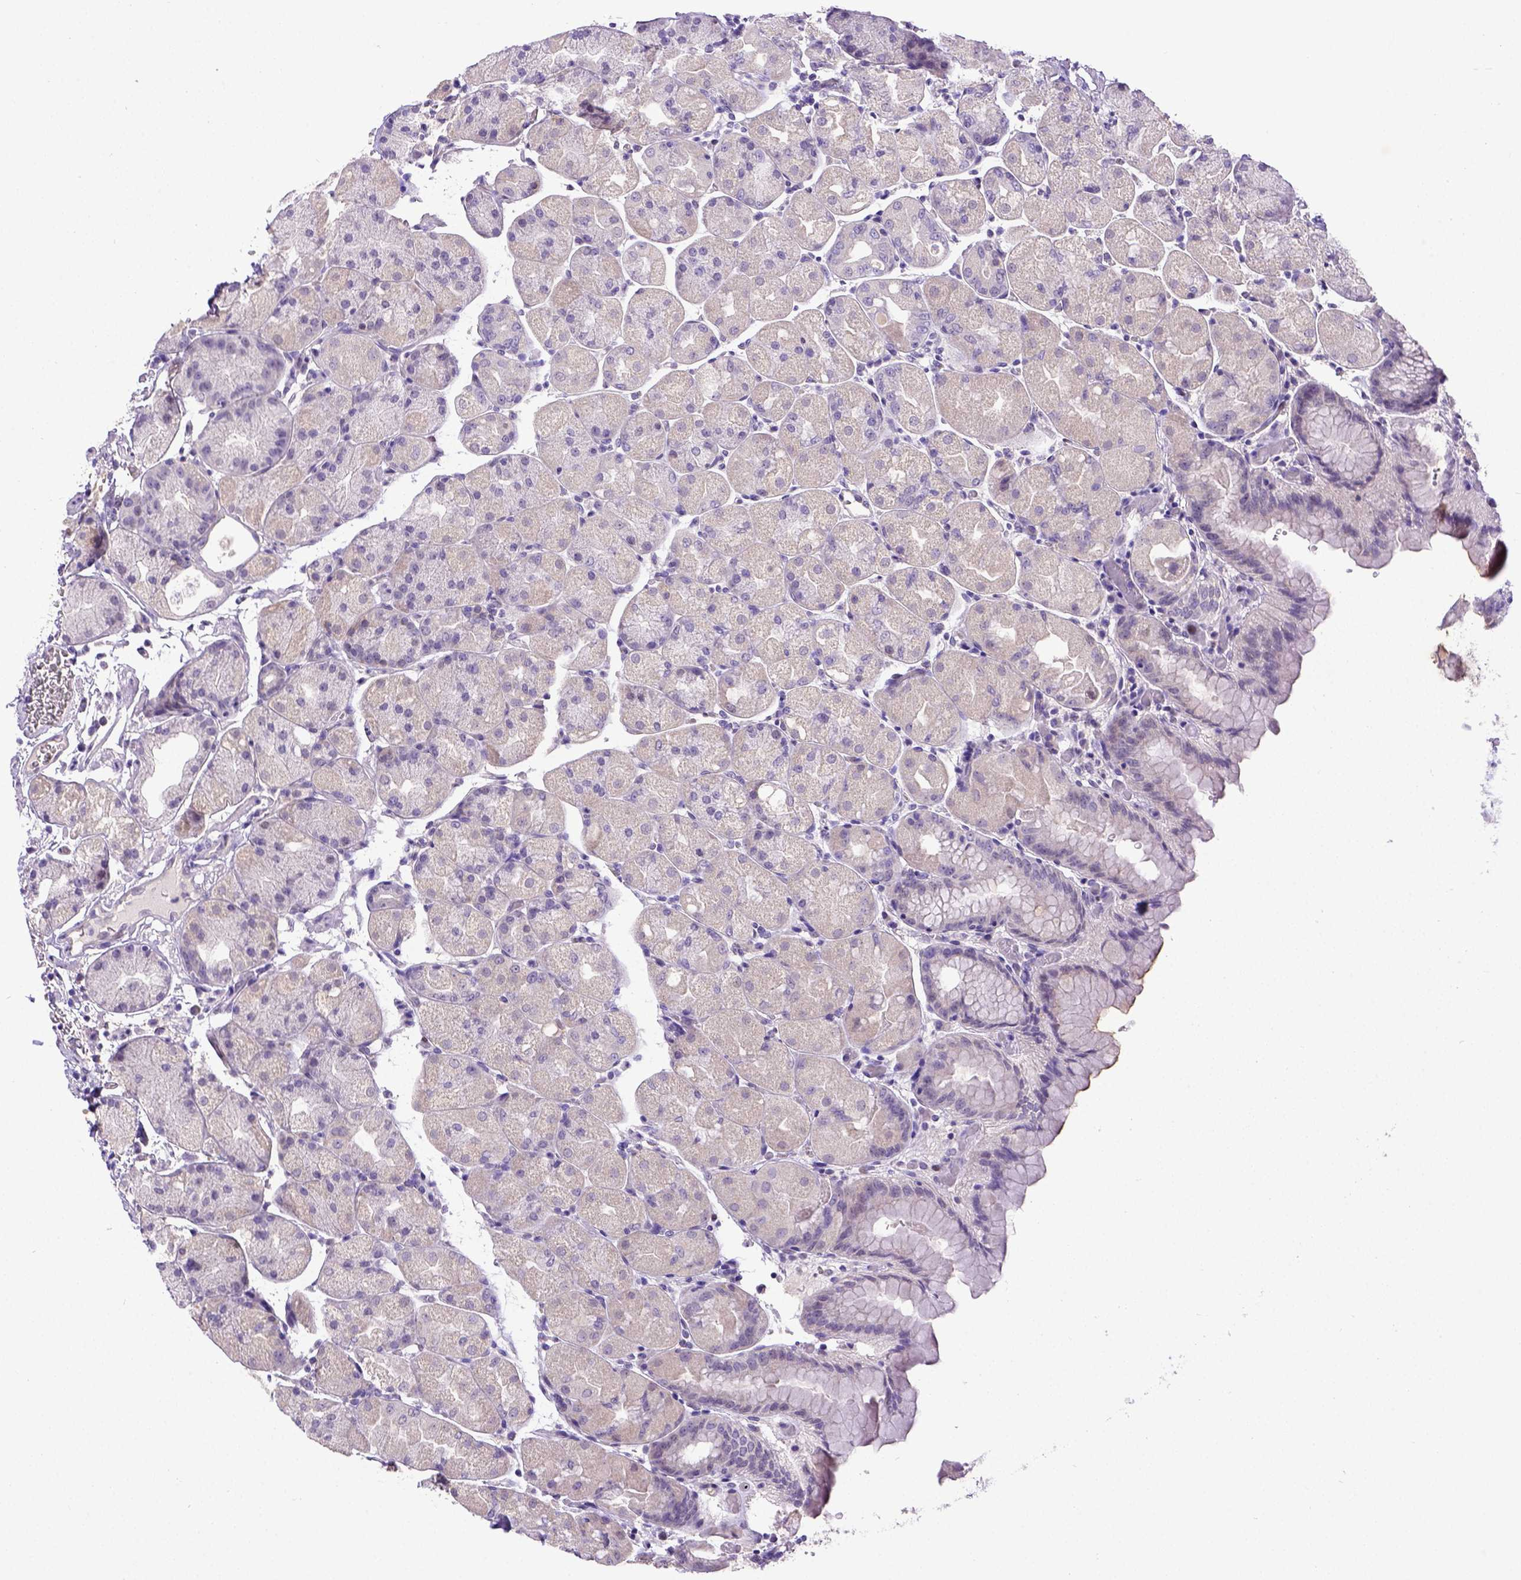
{"staining": {"intensity": "negative", "quantity": "none", "location": "none"}, "tissue": "stomach", "cell_type": "Glandular cells", "image_type": "normal", "snomed": [{"axis": "morphology", "description": "Normal tissue, NOS"}, {"axis": "topography", "description": "Stomach, upper"}, {"axis": "topography", "description": "Stomach"}, {"axis": "topography", "description": "Stomach, lower"}], "caption": "A photomicrograph of stomach stained for a protein displays no brown staining in glandular cells. Brightfield microscopy of IHC stained with DAB (3,3'-diaminobenzidine) (brown) and hematoxylin (blue), captured at high magnification.", "gene": "BTN1A1", "patient": {"sex": "male", "age": 62}}